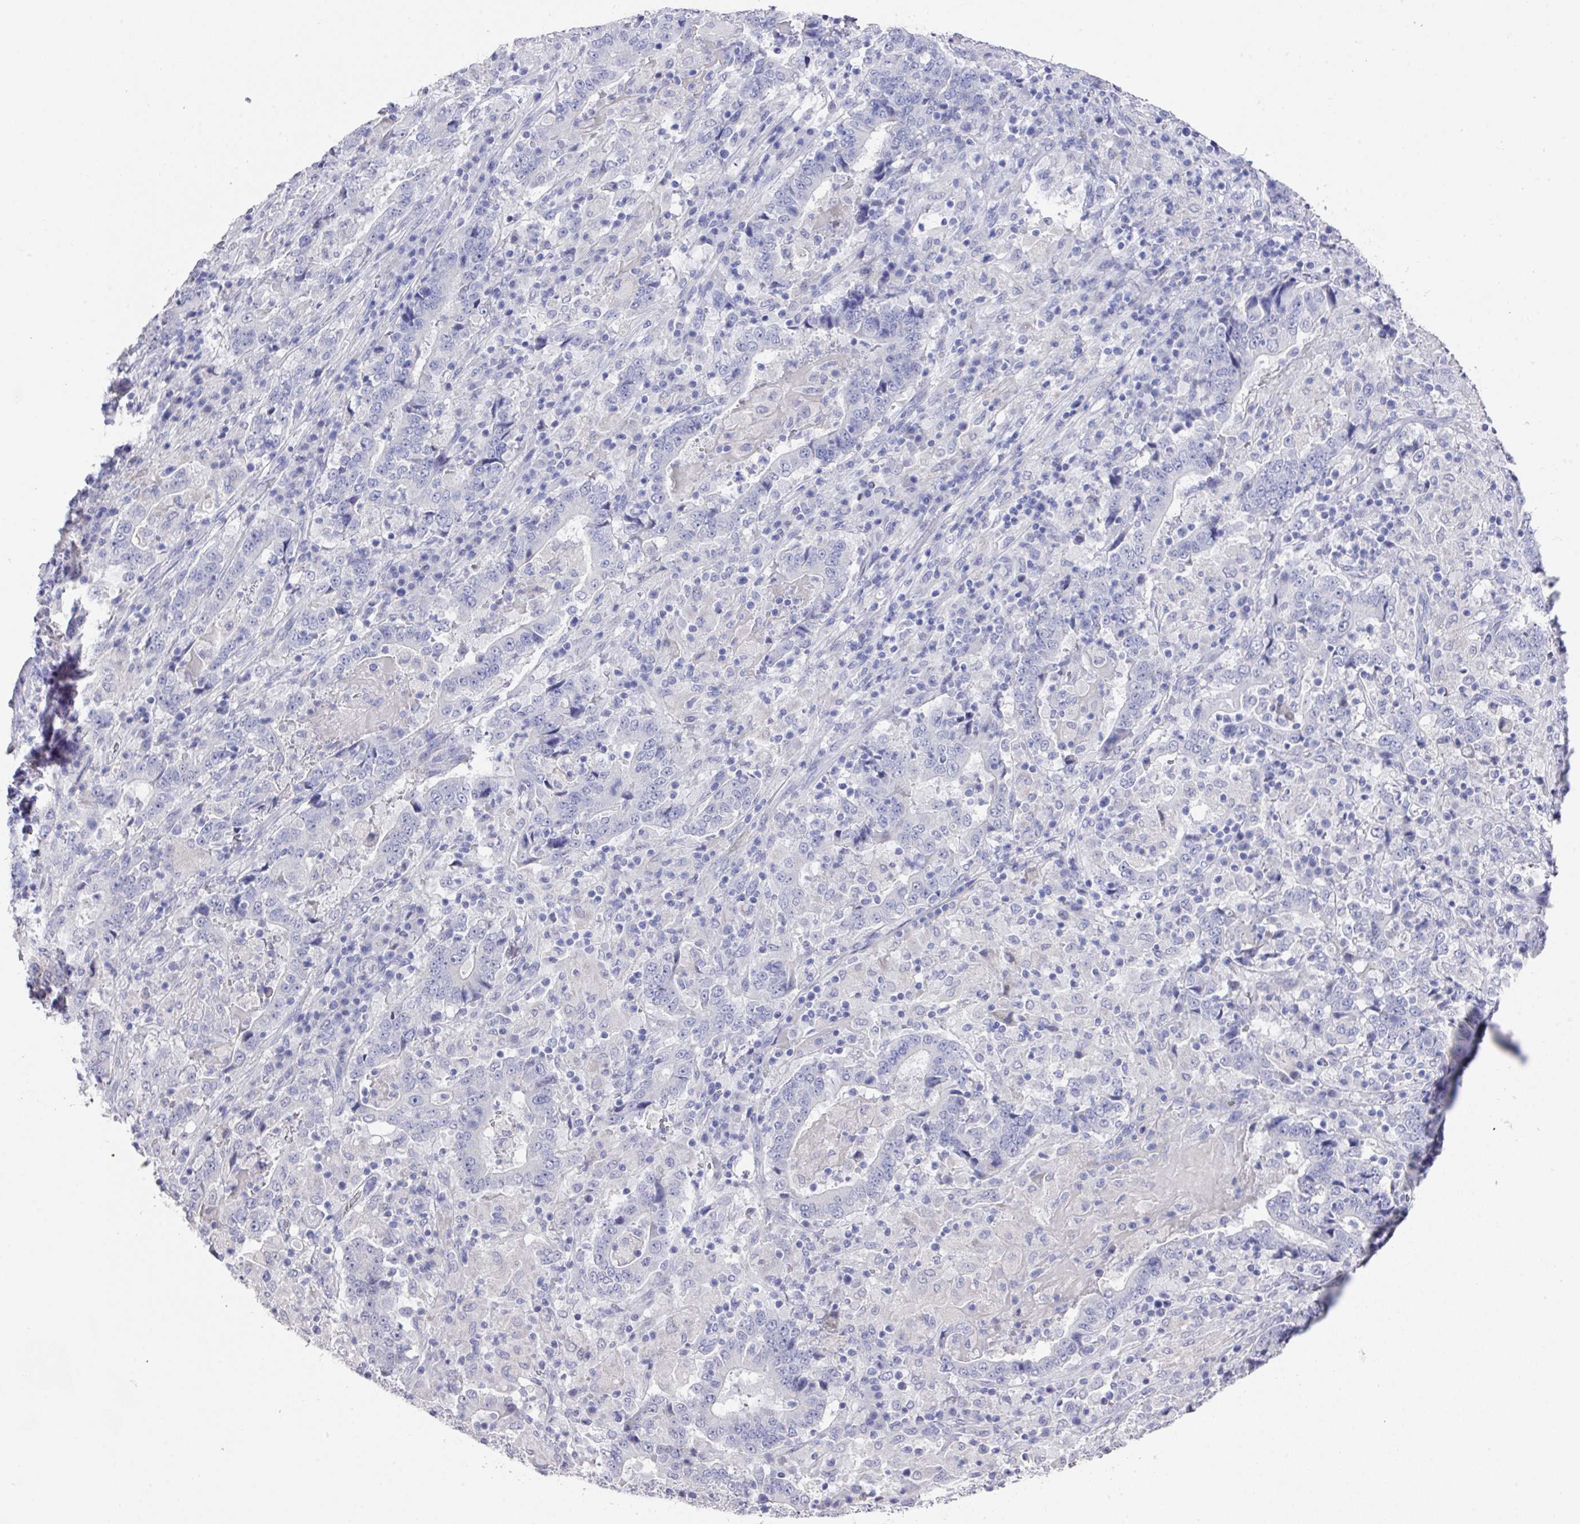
{"staining": {"intensity": "negative", "quantity": "none", "location": "none"}, "tissue": "stomach cancer", "cell_type": "Tumor cells", "image_type": "cancer", "snomed": [{"axis": "morphology", "description": "Normal tissue, NOS"}, {"axis": "morphology", "description": "Adenocarcinoma, NOS"}, {"axis": "topography", "description": "Stomach, upper"}, {"axis": "topography", "description": "Stomach"}], "caption": "Immunohistochemical staining of human stomach cancer (adenocarcinoma) displays no significant positivity in tumor cells.", "gene": "DAZL", "patient": {"sex": "male", "age": 59}}